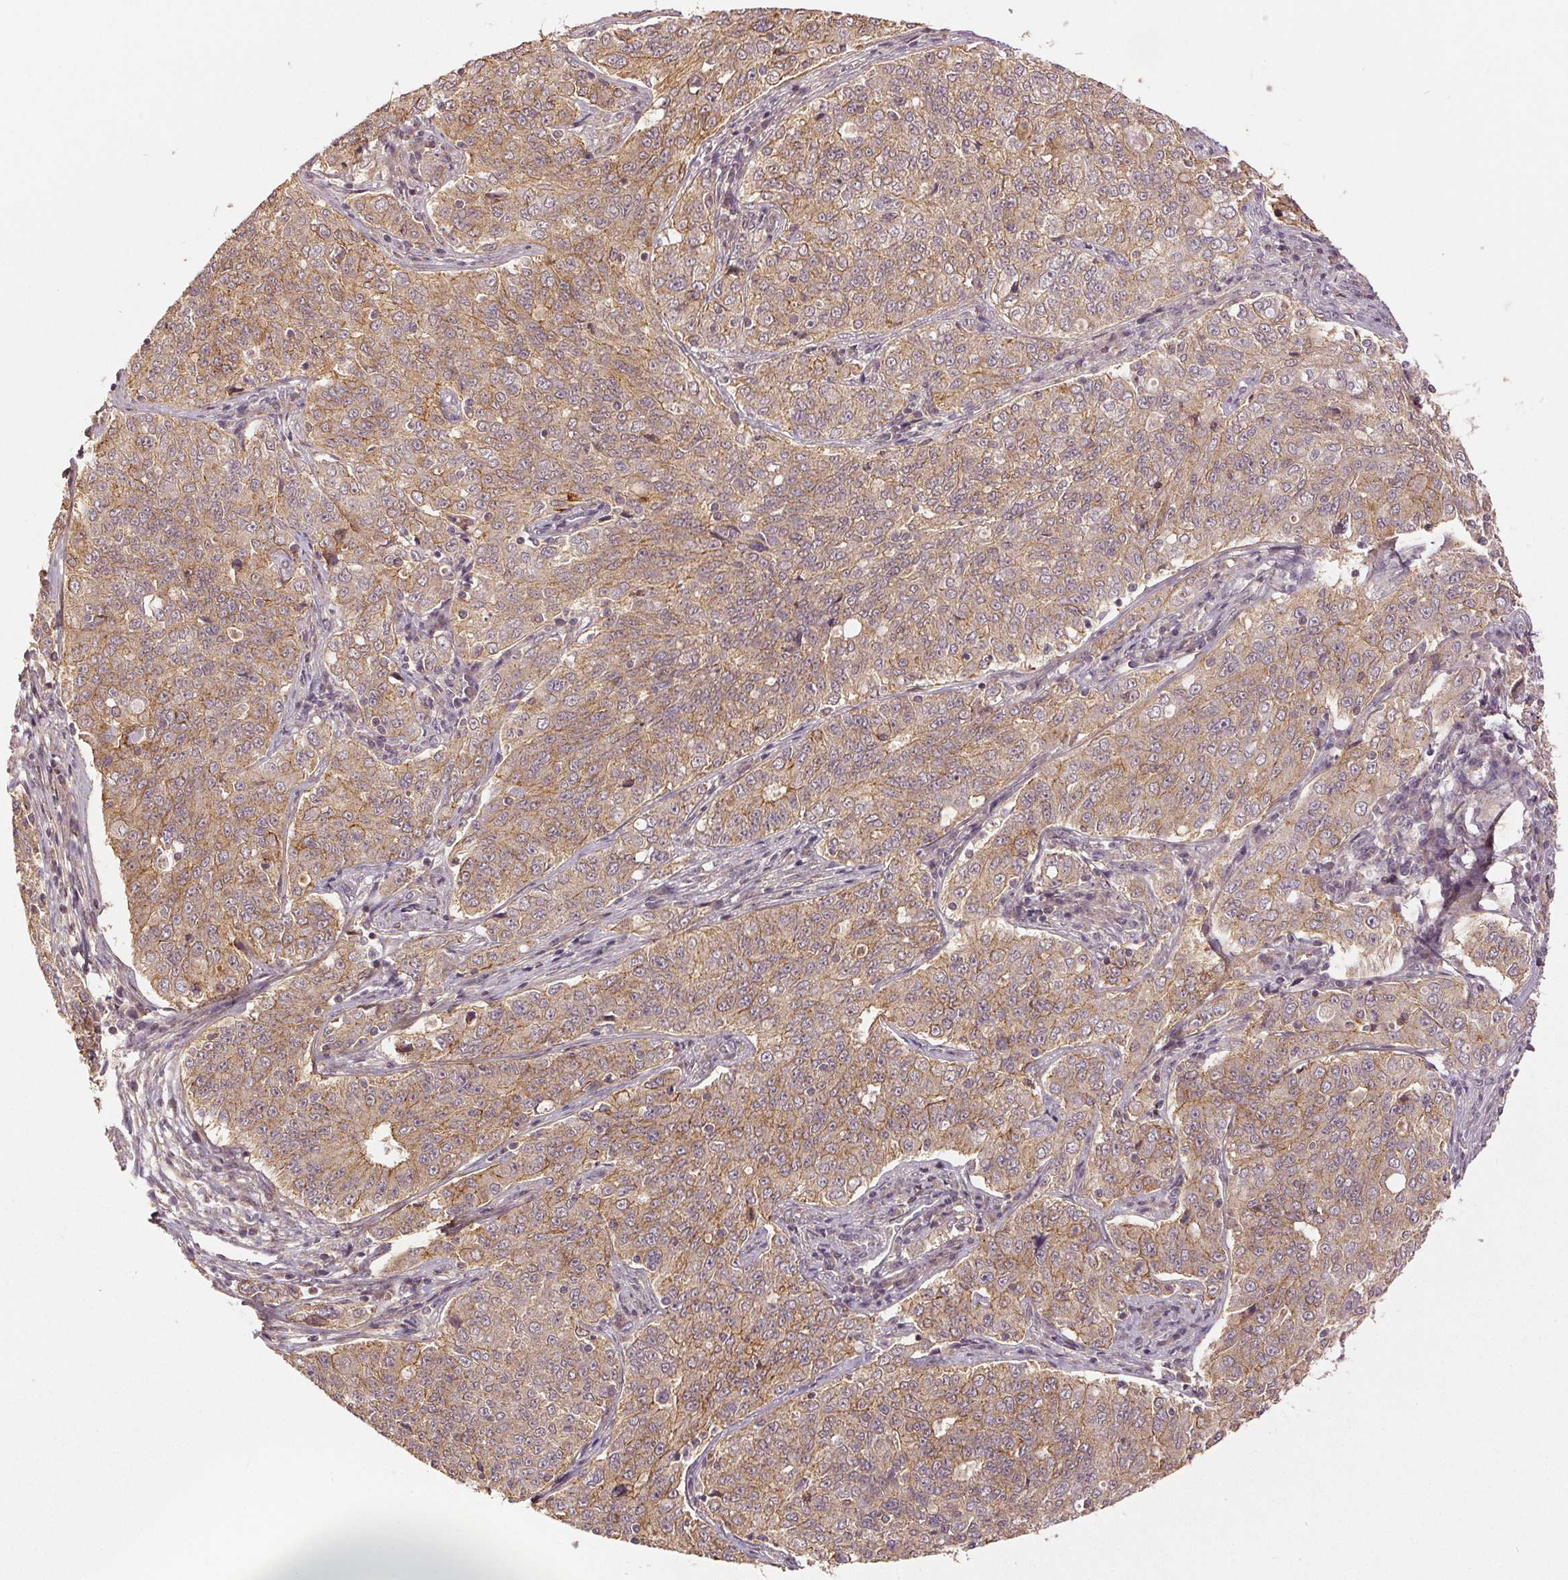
{"staining": {"intensity": "moderate", "quantity": ">75%", "location": "cytoplasmic/membranous"}, "tissue": "endometrial cancer", "cell_type": "Tumor cells", "image_type": "cancer", "snomed": [{"axis": "morphology", "description": "Adenocarcinoma, NOS"}, {"axis": "topography", "description": "Endometrium"}], "caption": "Immunohistochemical staining of endometrial cancer exhibits medium levels of moderate cytoplasmic/membranous protein positivity in approximately >75% of tumor cells.", "gene": "EPHB3", "patient": {"sex": "female", "age": 43}}